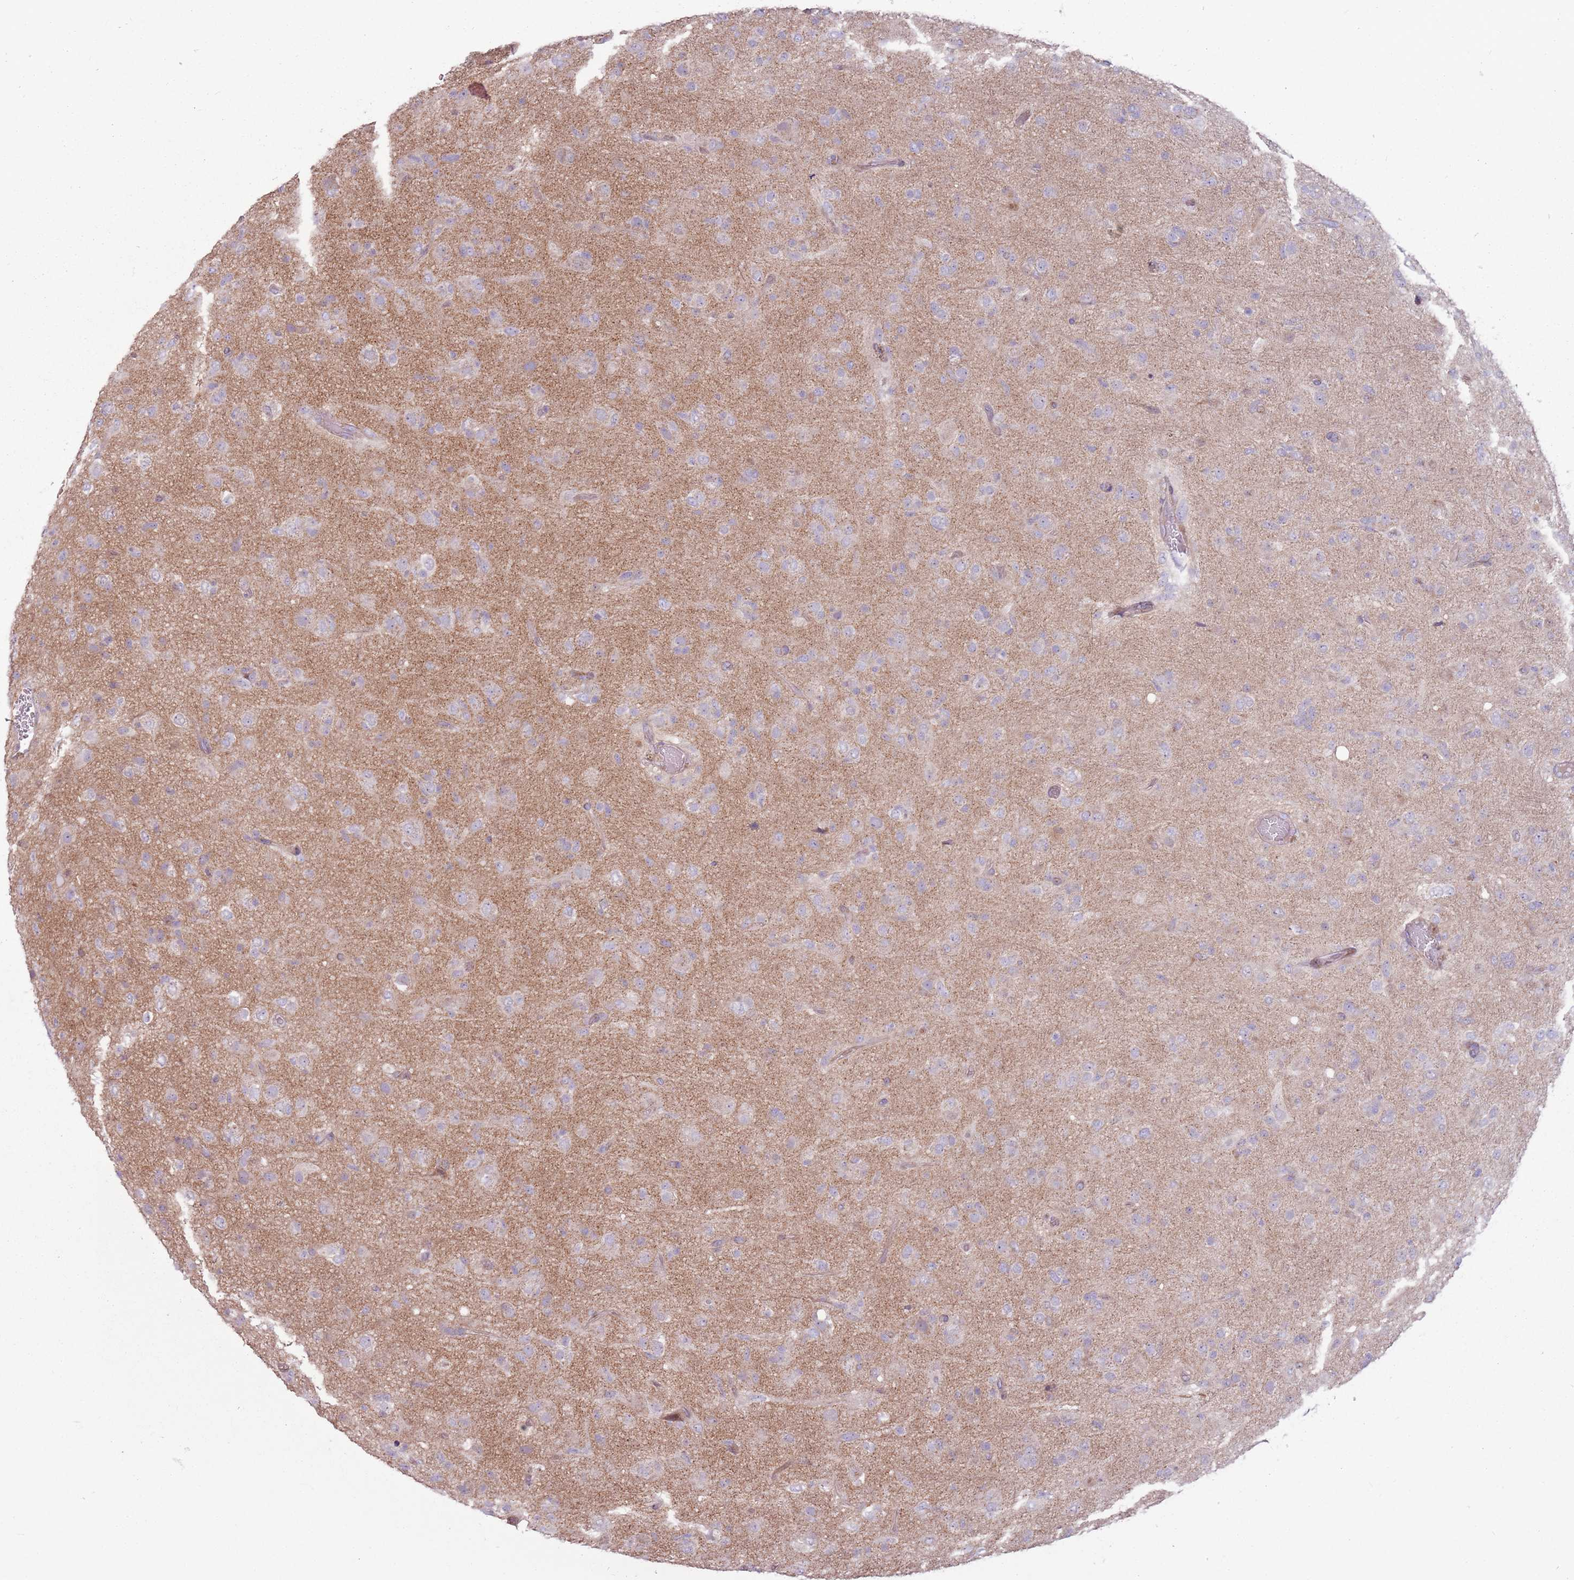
{"staining": {"intensity": "negative", "quantity": "none", "location": "none"}, "tissue": "glioma", "cell_type": "Tumor cells", "image_type": "cancer", "snomed": [{"axis": "morphology", "description": "Glioma, malignant, Low grade"}, {"axis": "topography", "description": "Brain"}], "caption": "The image reveals no staining of tumor cells in glioma.", "gene": "CCDC150", "patient": {"sex": "male", "age": 65}}